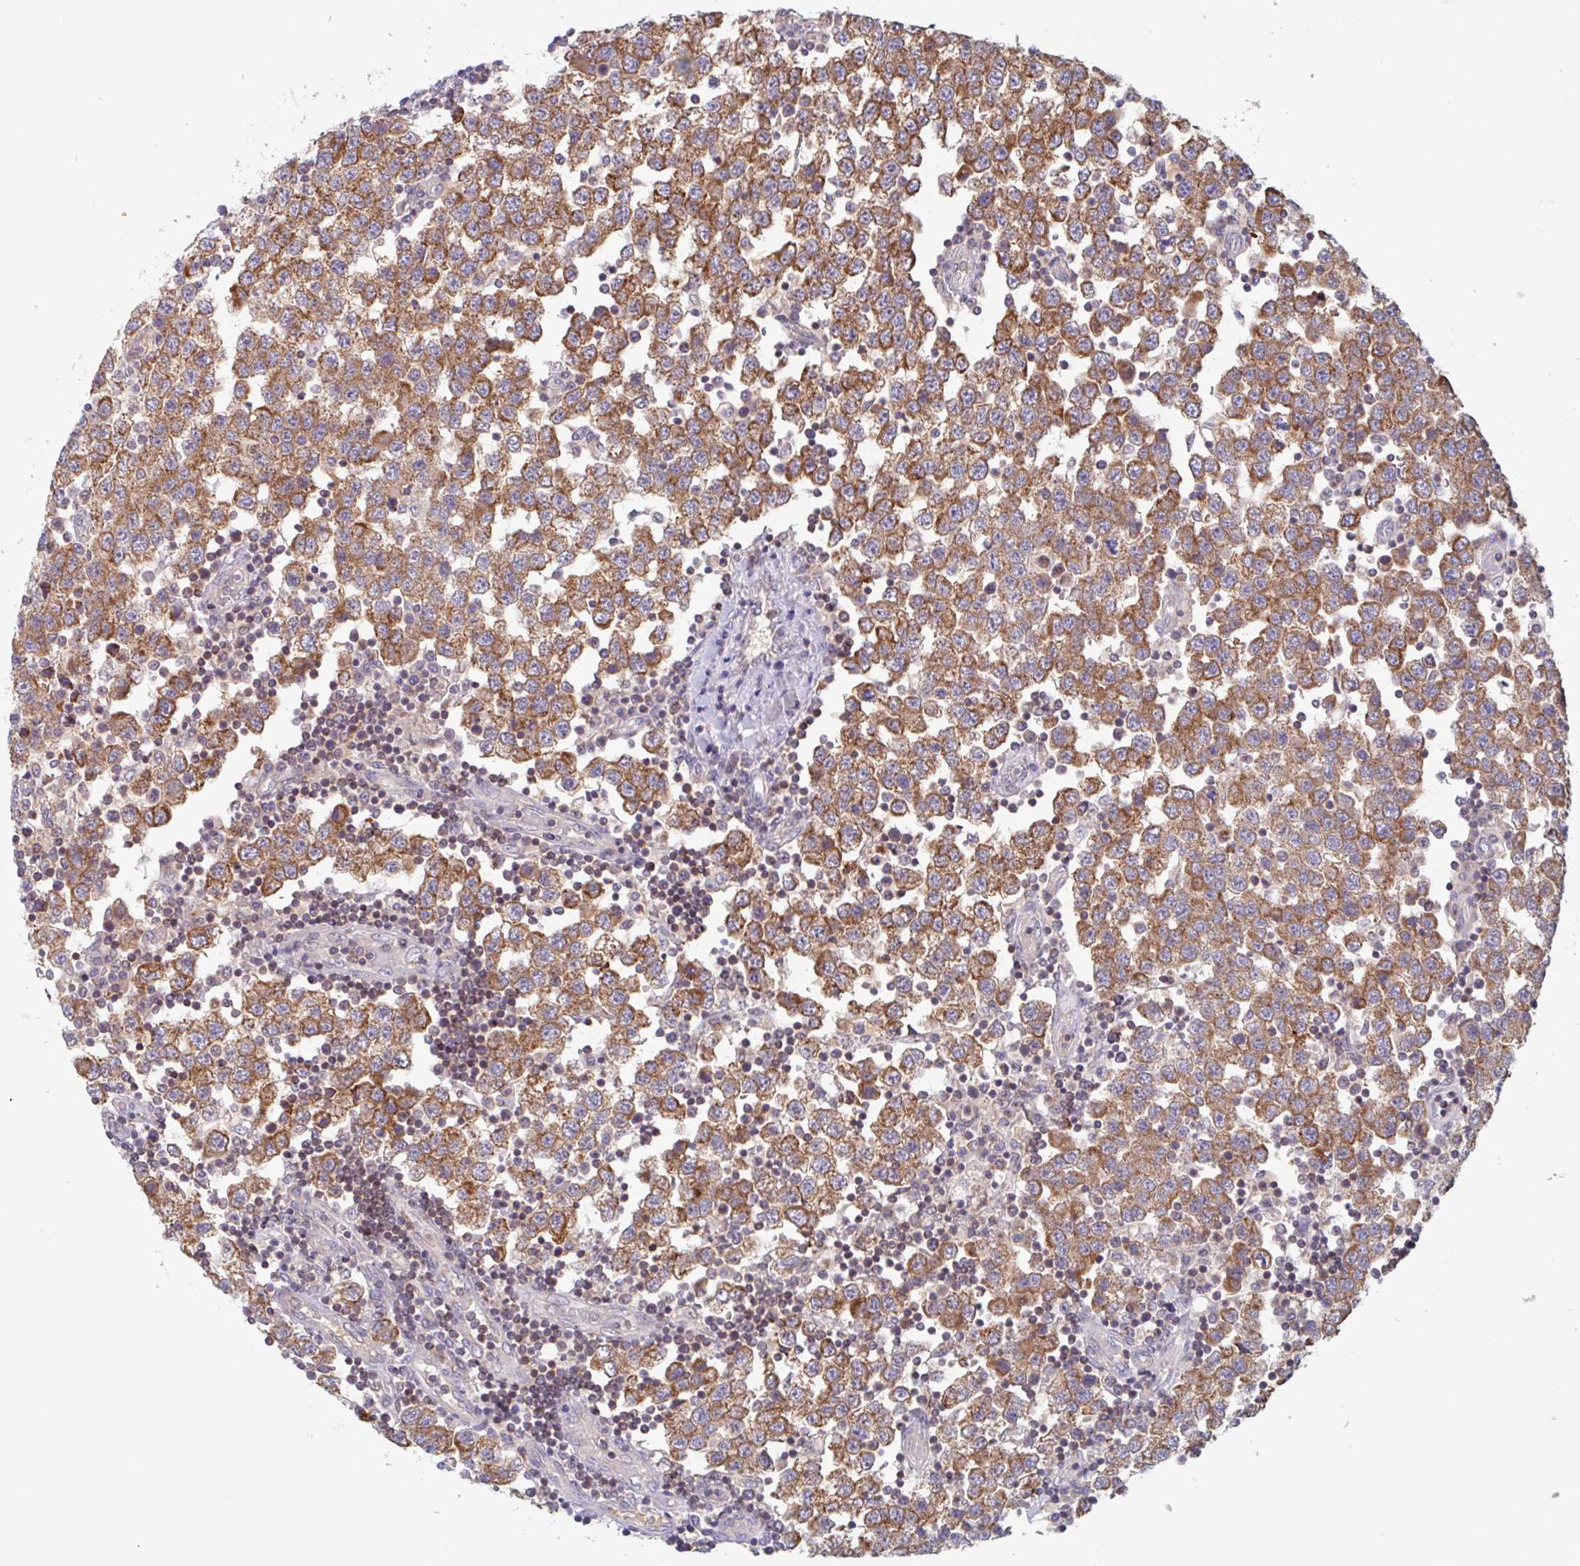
{"staining": {"intensity": "strong", "quantity": ">75%", "location": "cytoplasmic/membranous"}, "tissue": "testis cancer", "cell_type": "Tumor cells", "image_type": "cancer", "snomed": [{"axis": "morphology", "description": "Seminoma, NOS"}, {"axis": "topography", "description": "Testis"}], "caption": "Protein analysis of testis cancer (seminoma) tissue demonstrates strong cytoplasmic/membranous expression in about >75% of tumor cells.", "gene": "SURF1", "patient": {"sex": "male", "age": 34}}